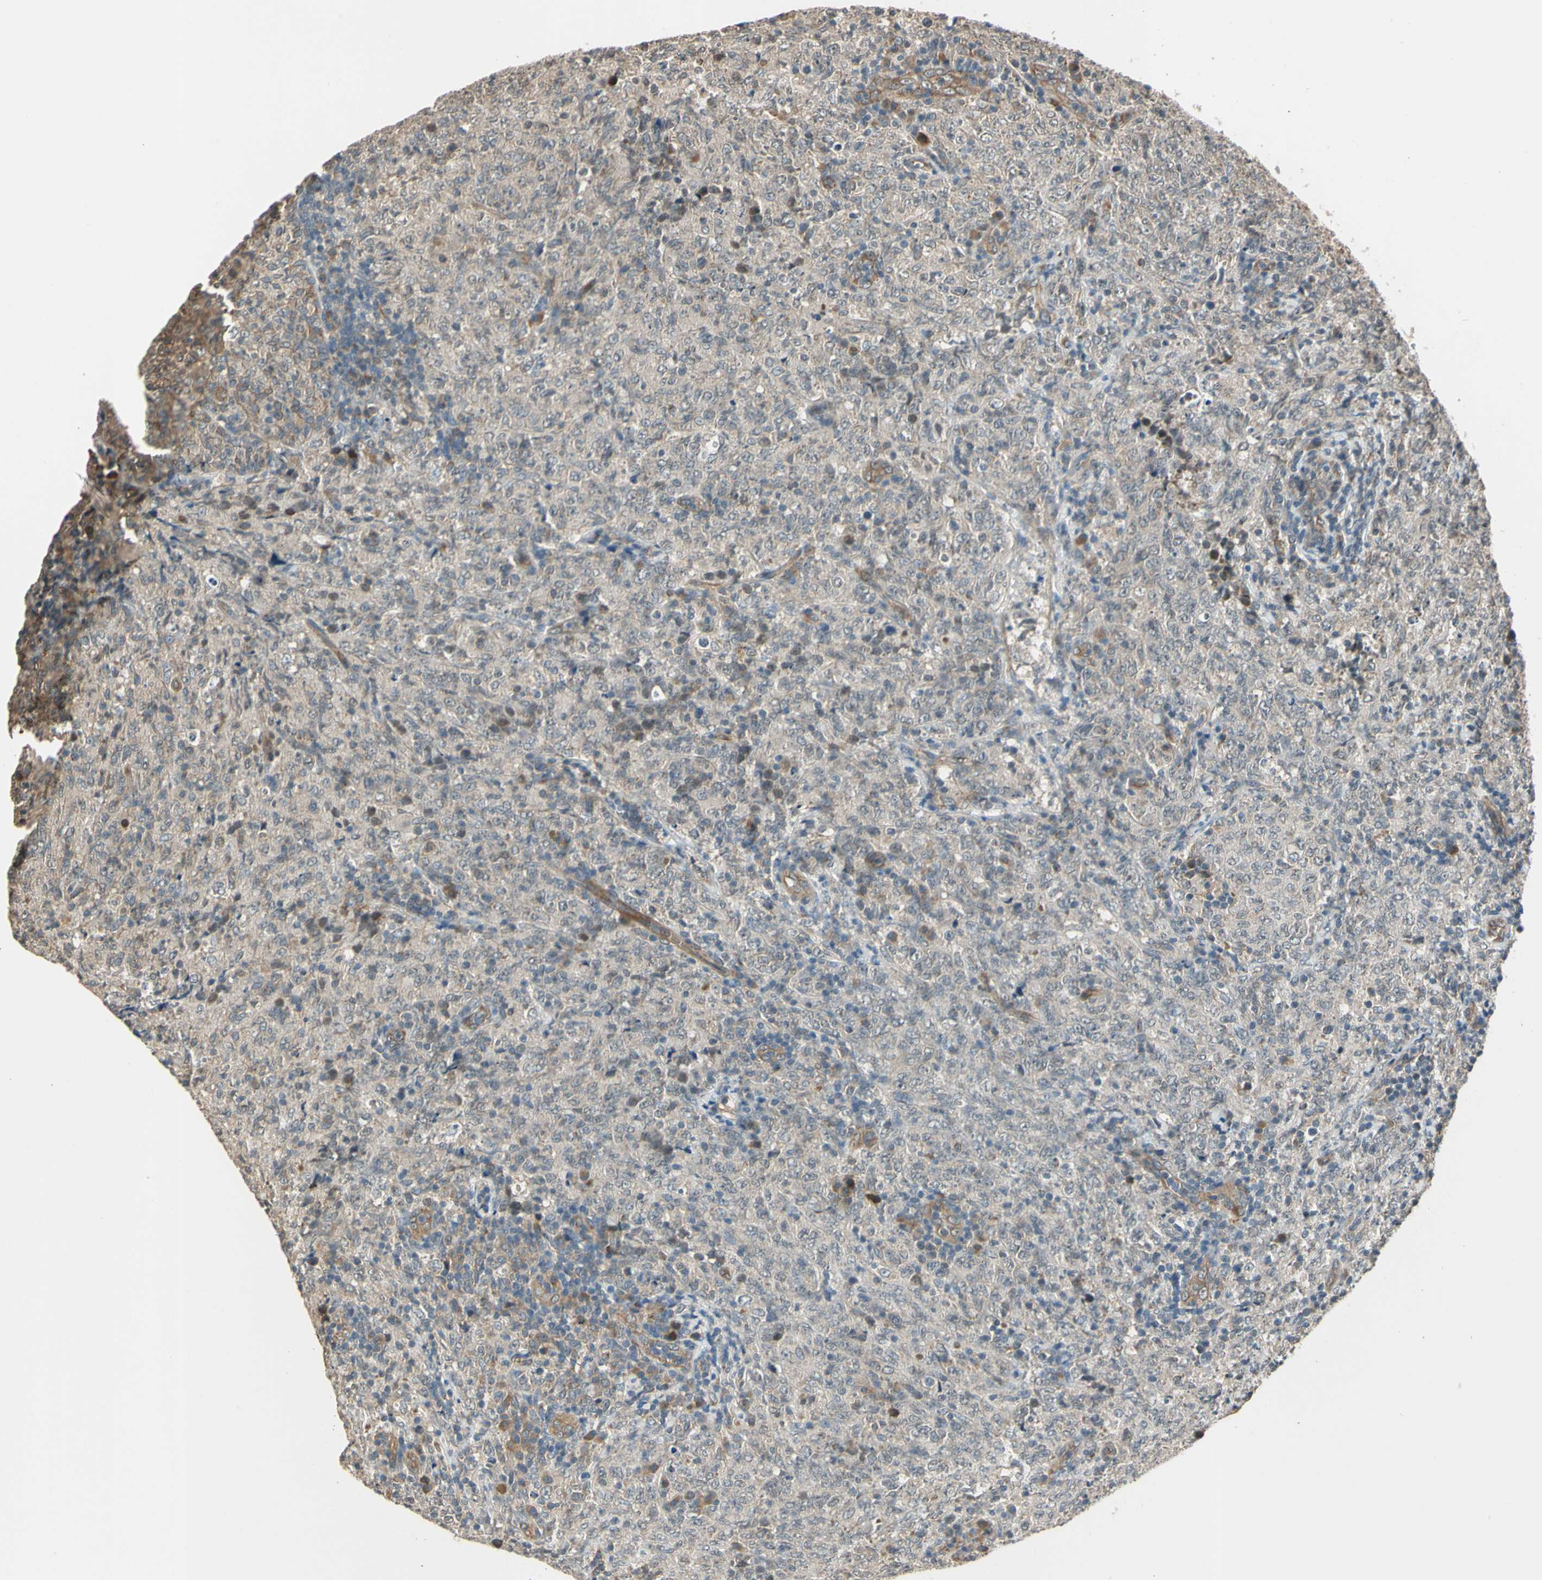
{"staining": {"intensity": "negative", "quantity": "none", "location": "none"}, "tissue": "lymphoma", "cell_type": "Tumor cells", "image_type": "cancer", "snomed": [{"axis": "morphology", "description": "Malignant lymphoma, non-Hodgkin's type, High grade"}, {"axis": "topography", "description": "Tonsil"}], "caption": "High magnification brightfield microscopy of high-grade malignant lymphoma, non-Hodgkin's type stained with DAB (brown) and counterstained with hematoxylin (blue): tumor cells show no significant positivity.", "gene": "EFNB2", "patient": {"sex": "female", "age": 36}}